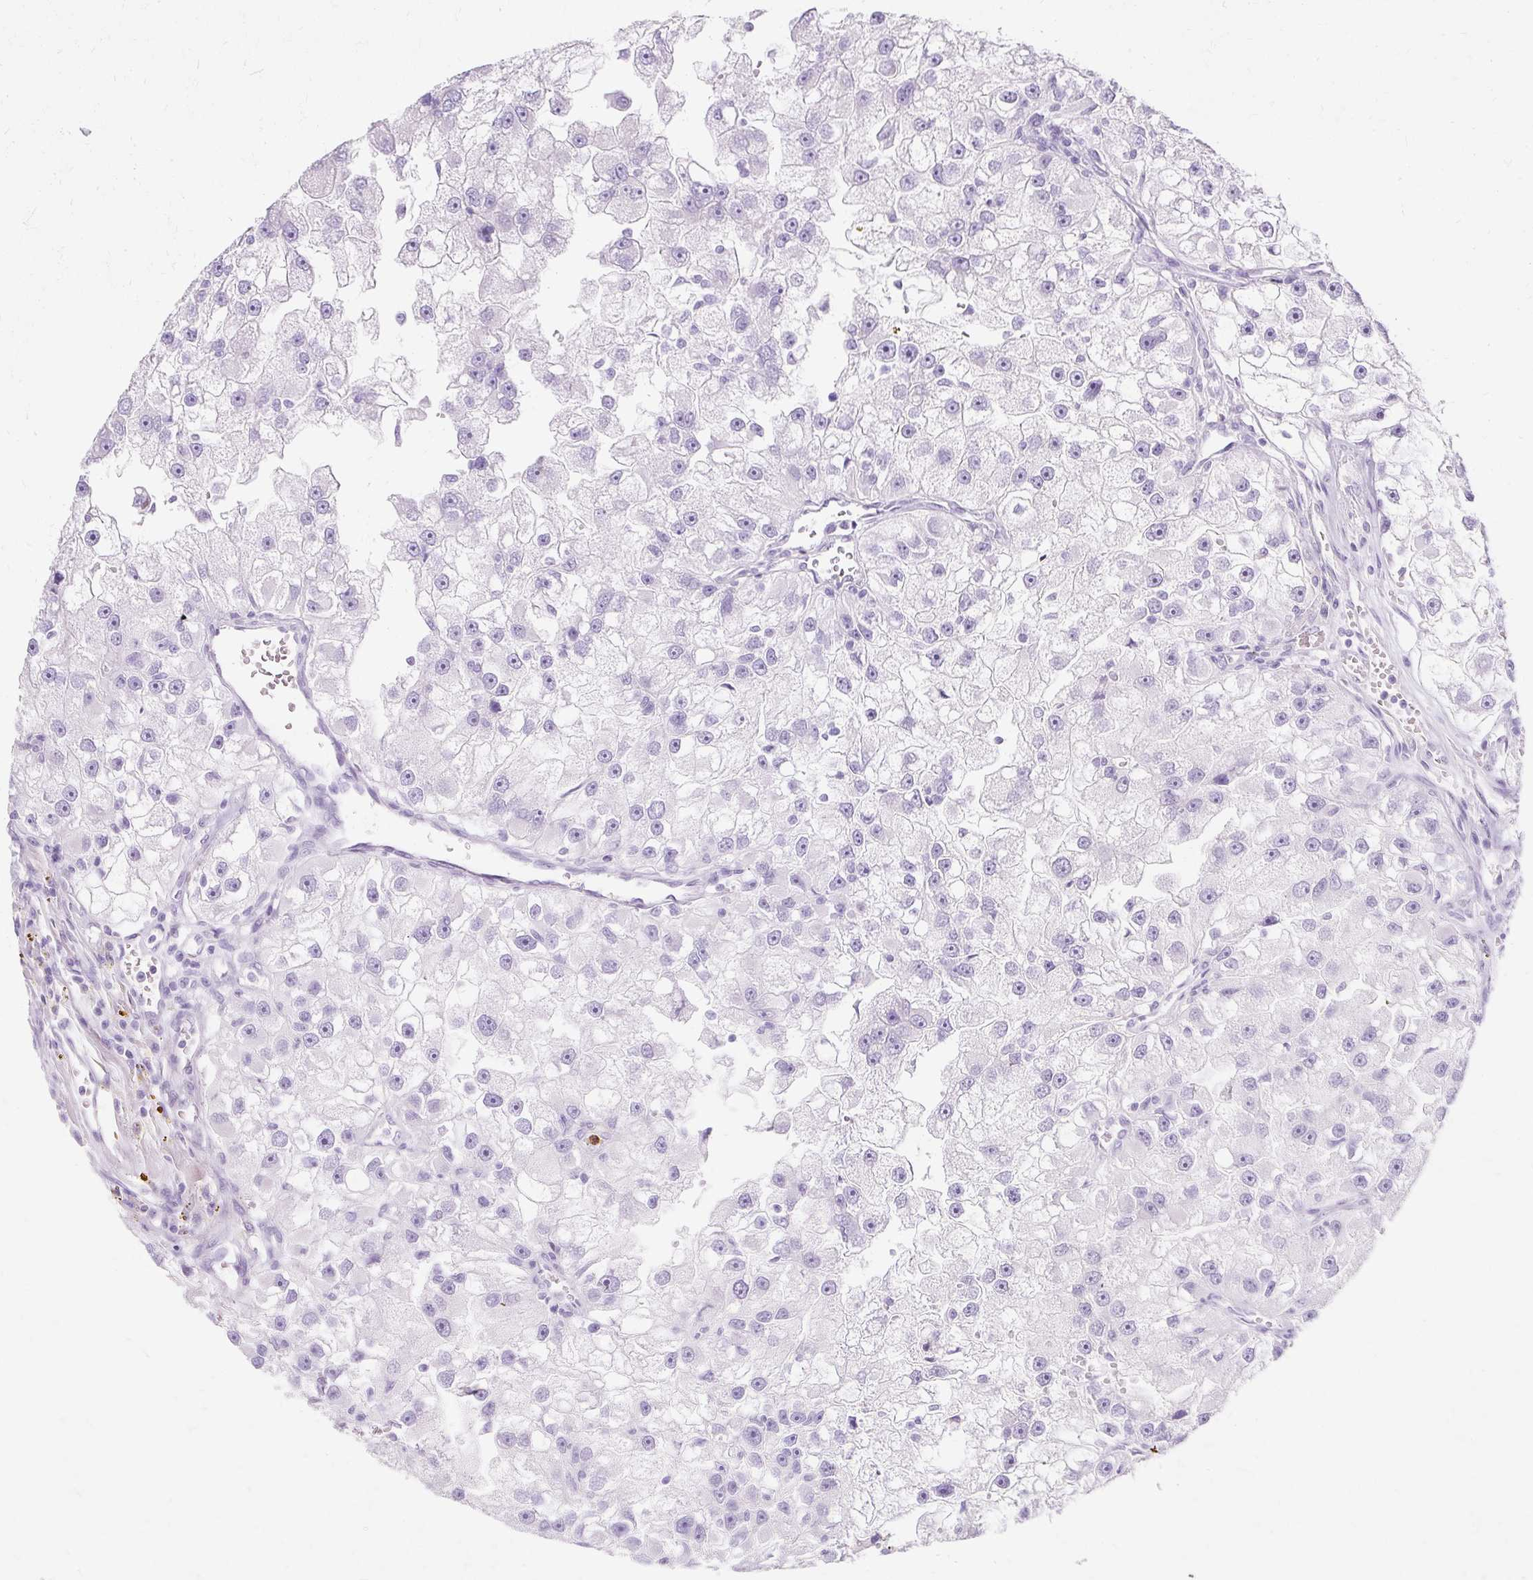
{"staining": {"intensity": "negative", "quantity": "none", "location": "none"}, "tissue": "renal cancer", "cell_type": "Tumor cells", "image_type": "cancer", "snomed": [{"axis": "morphology", "description": "Adenocarcinoma, NOS"}, {"axis": "topography", "description": "Kidney"}], "caption": "DAB immunohistochemical staining of renal cancer (adenocarcinoma) demonstrates no significant staining in tumor cells. (DAB (3,3'-diaminobenzidine) immunohistochemistry (IHC) visualized using brightfield microscopy, high magnification).", "gene": "DEFA1", "patient": {"sex": "male", "age": 63}}